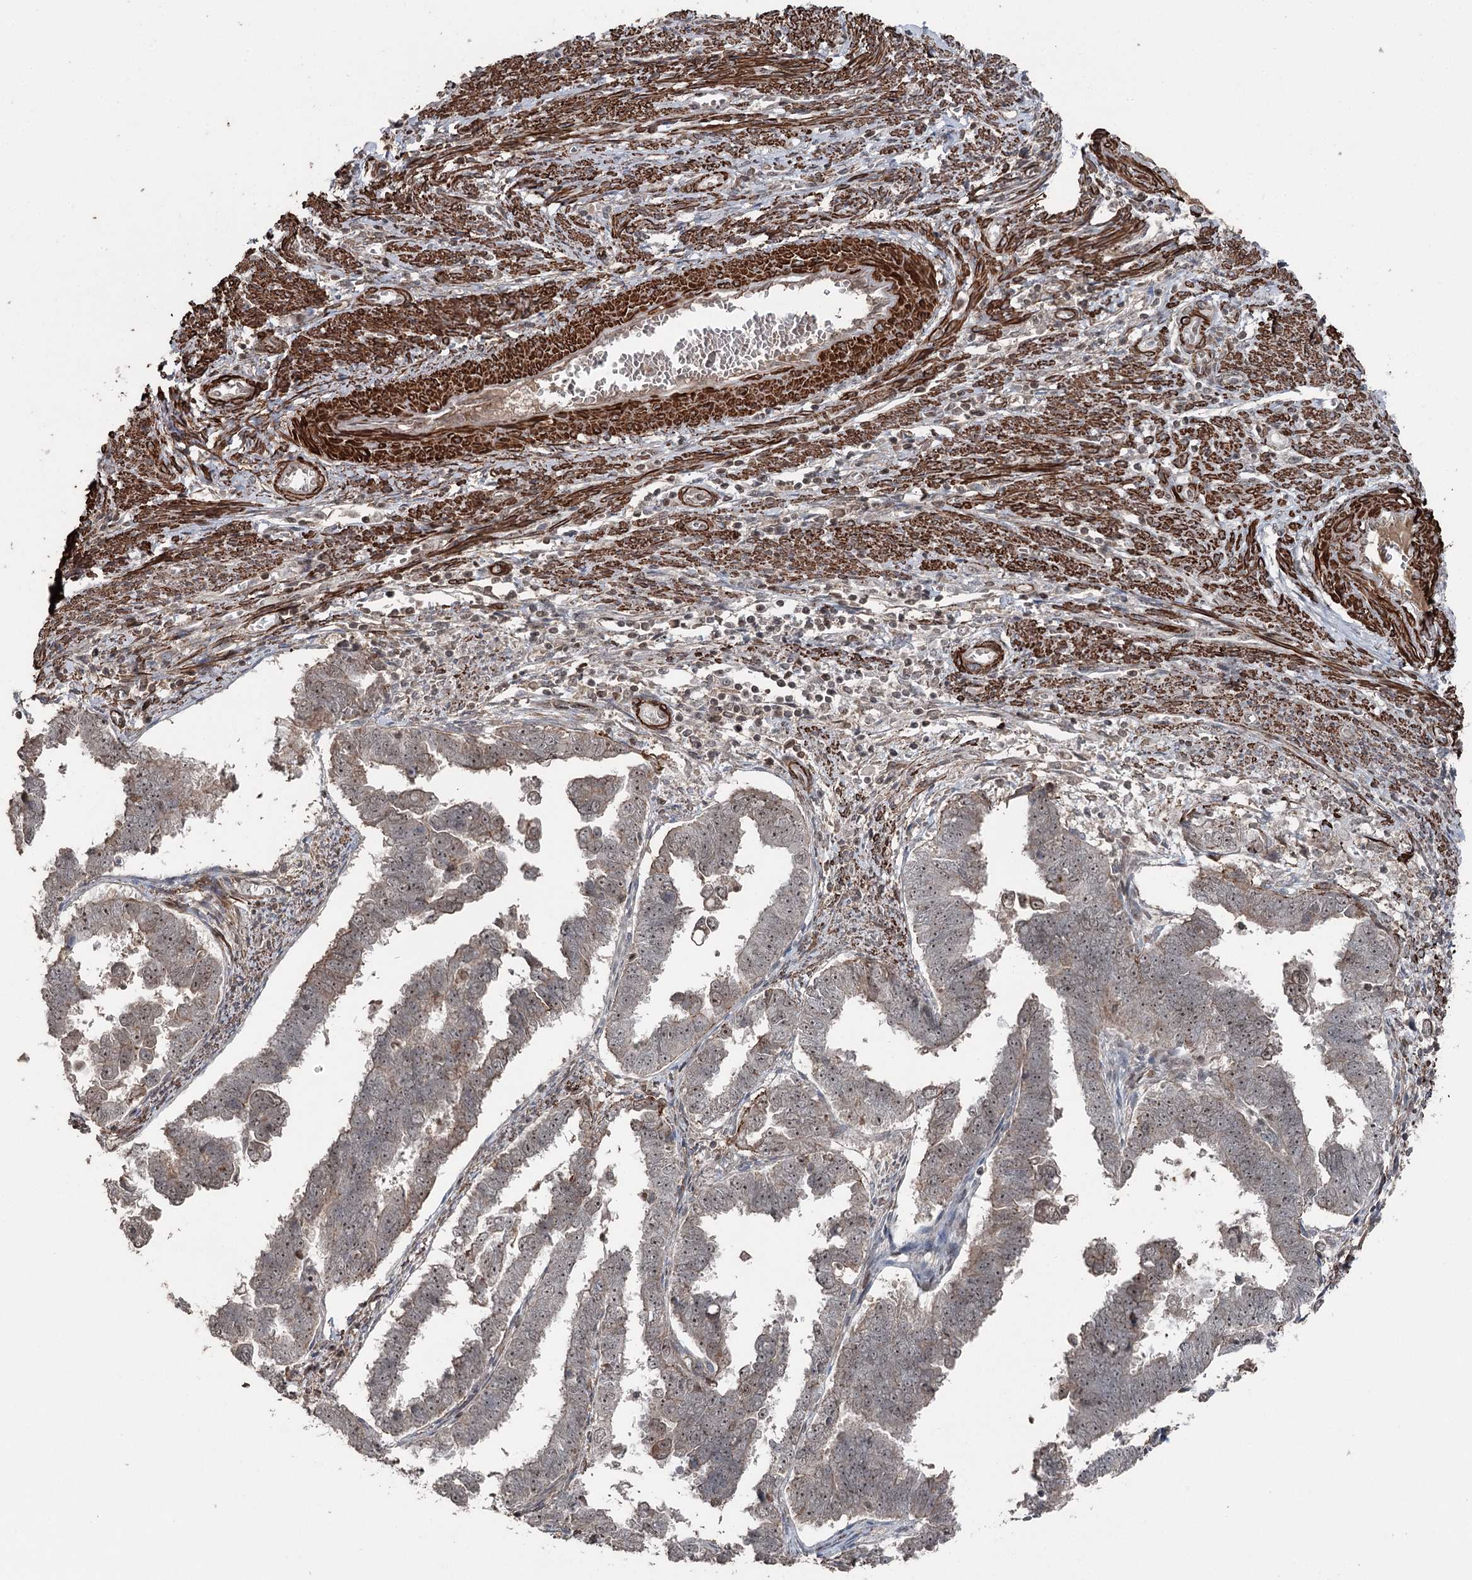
{"staining": {"intensity": "weak", "quantity": ">75%", "location": "nuclear"}, "tissue": "endometrial cancer", "cell_type": "Tumor cells", "image_type": "cancer", "snomed": [{"axis": "morphology", "description": "Adenocarcinoma, NOS"}, {"axis": "topography", "description": "Endometrium"}], "caption": "IHC (DAB) staining of human adenocarcinoma (endometrial) displays weak nuclear protein staining in approximately >75% of tumor cells.", "gene": "CCDC82", "patient": {"sex": "female", "age": 75}}